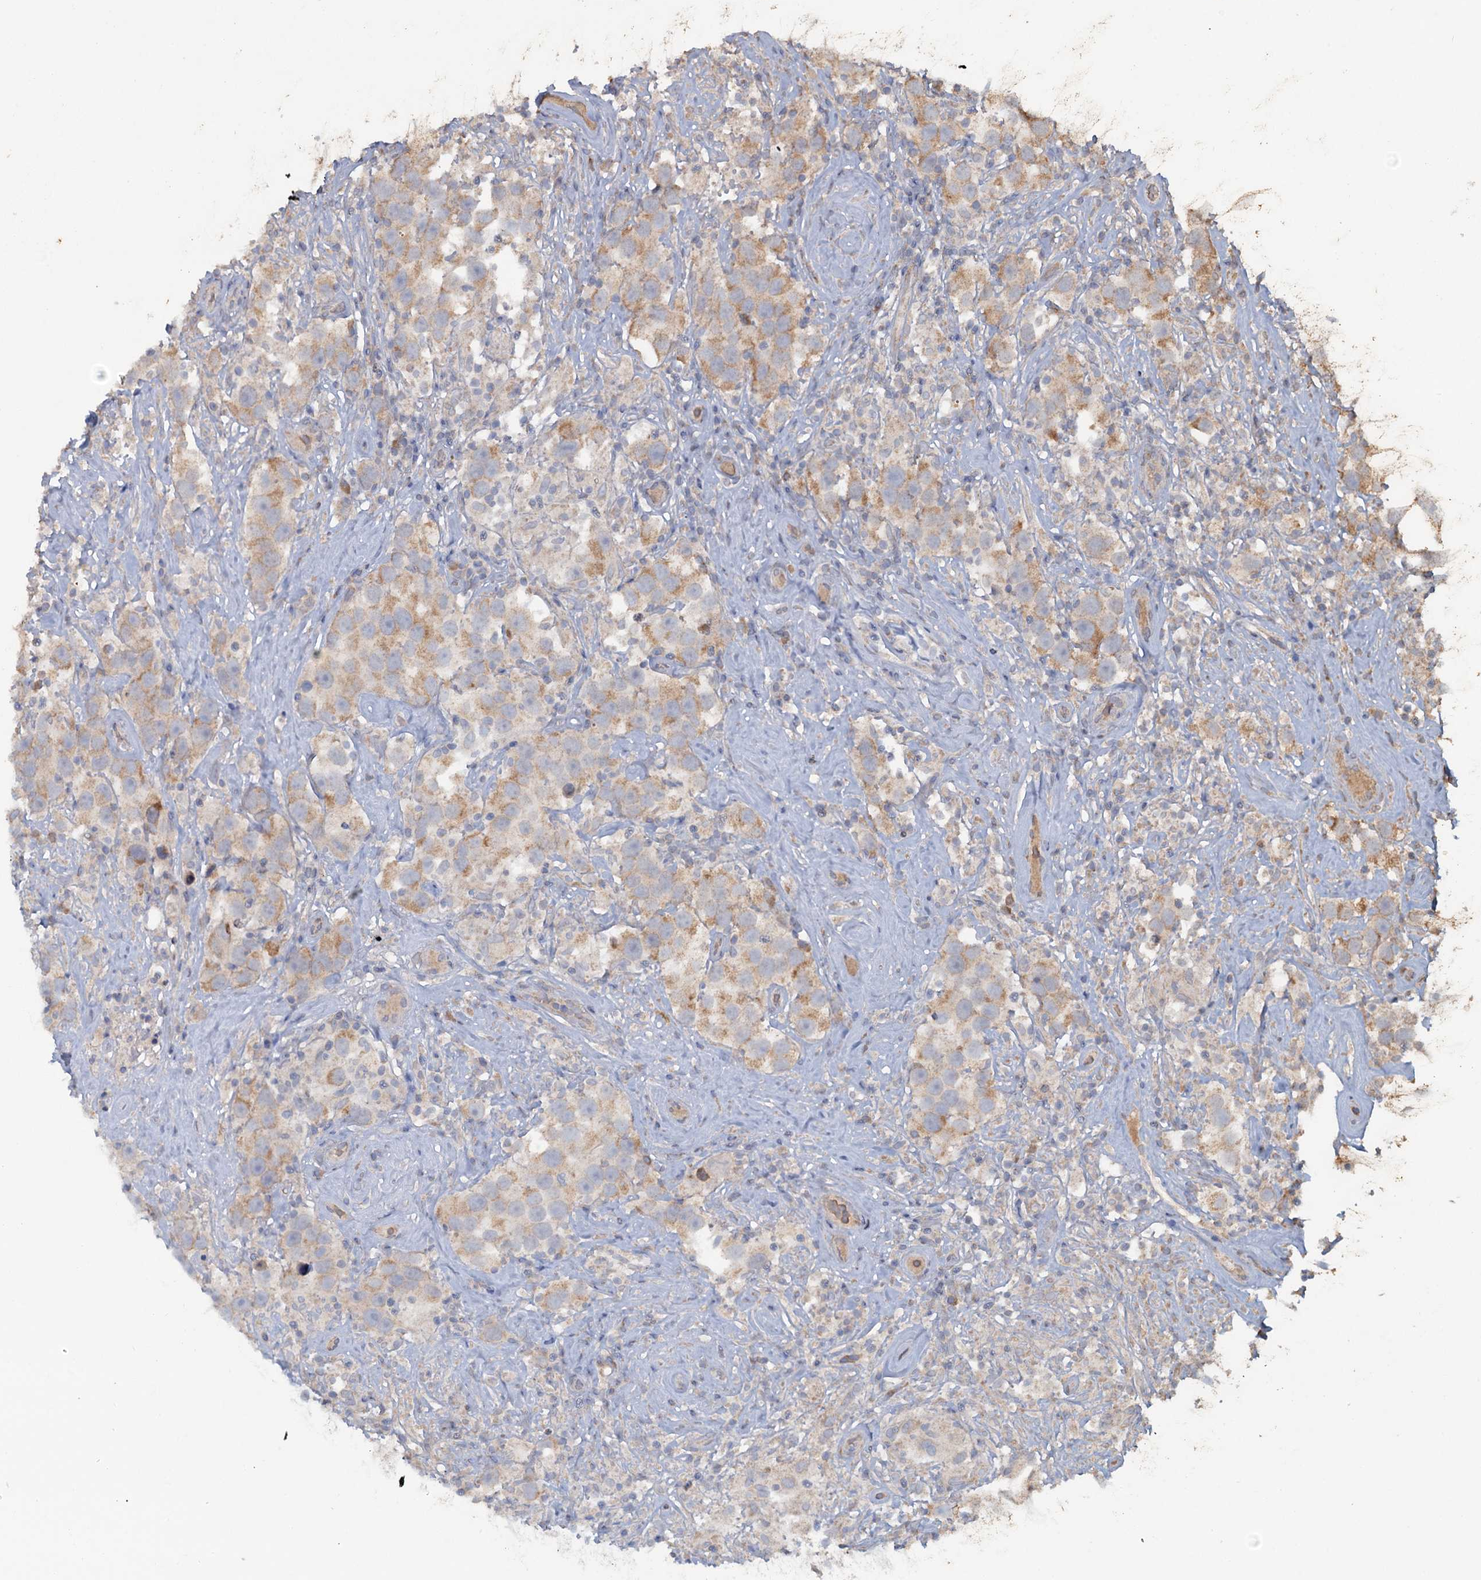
{"staining": {"intensity": "moderate", "quantity": "<25%", "location": "cytoplasmic/membranous"}, "tissue": "testis cancer", "cell_type": "Tumor cells", "image_type": "cancer", "snomed": [{"axis": "morphology", "description": "Seminoma, NOS"}, {"axis": "topography", "description": "Testis"}], "caption": "High-power microscopy captured an immunohistochemistry histopathology image of testis cancer (seminoma), revealing moderate cytoplasmic/membranous staining in approximately <25% of tumor cells.", "gene": "FUNDC1", "patient": {"sex": "male", "age": 49}}